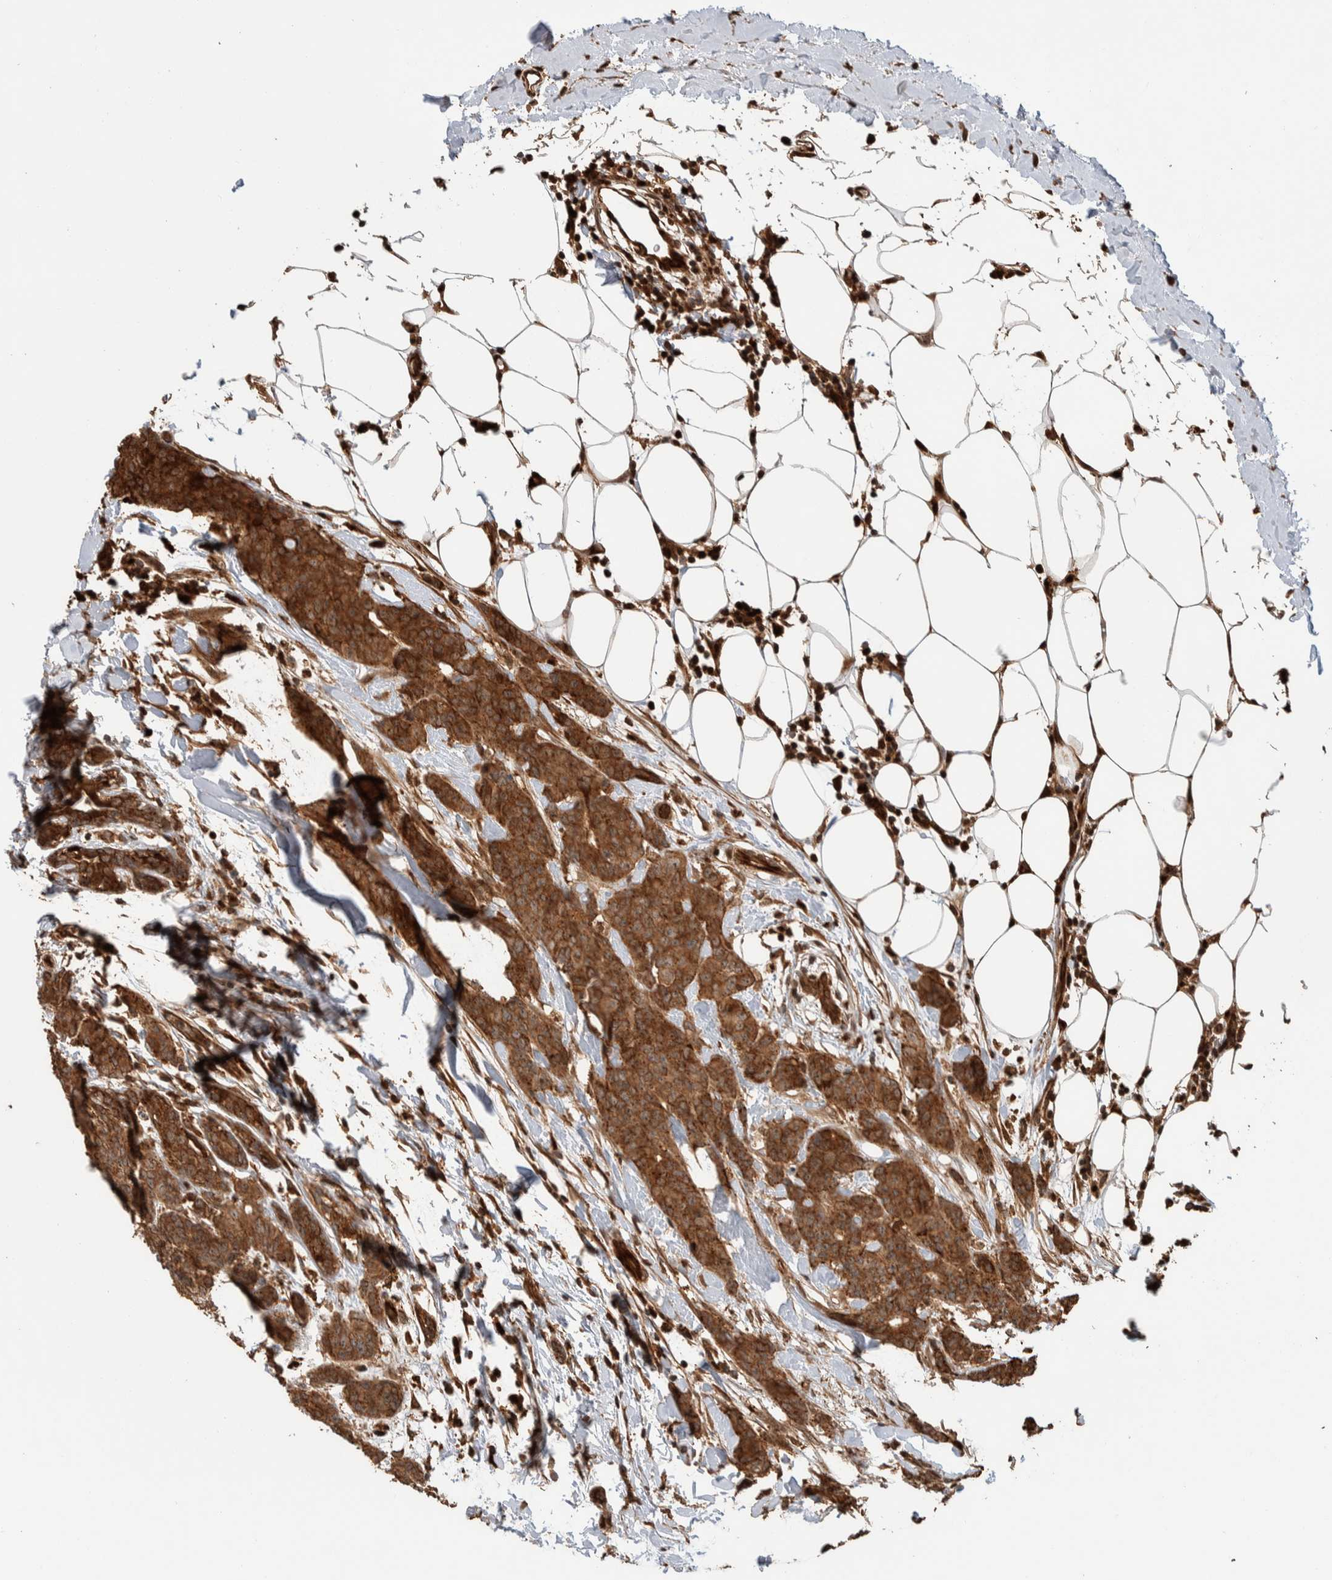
{"staining": {"intensity": "strong", "quantity": ">75%", "location": "cytoplasmic/membranous"}, "tissue": "breast cancer", "cell_type": "Tumor cells", "image_type": "cancer", "snomed": [{"axis": "morphology", "description": "Normal tissue, NOS"}, {"axis": "morphology", "description": "Duct carcinoma"}, {"axis": "topography", "description": "Breast"}], "caption": "Immunohistochemical staining of human breast cancer displays strong cytoplasmic/membranous protein staining in about >75% of tumor cells.", "gene": "VPS53", "patient": {"sex": "female", "age": 40}}